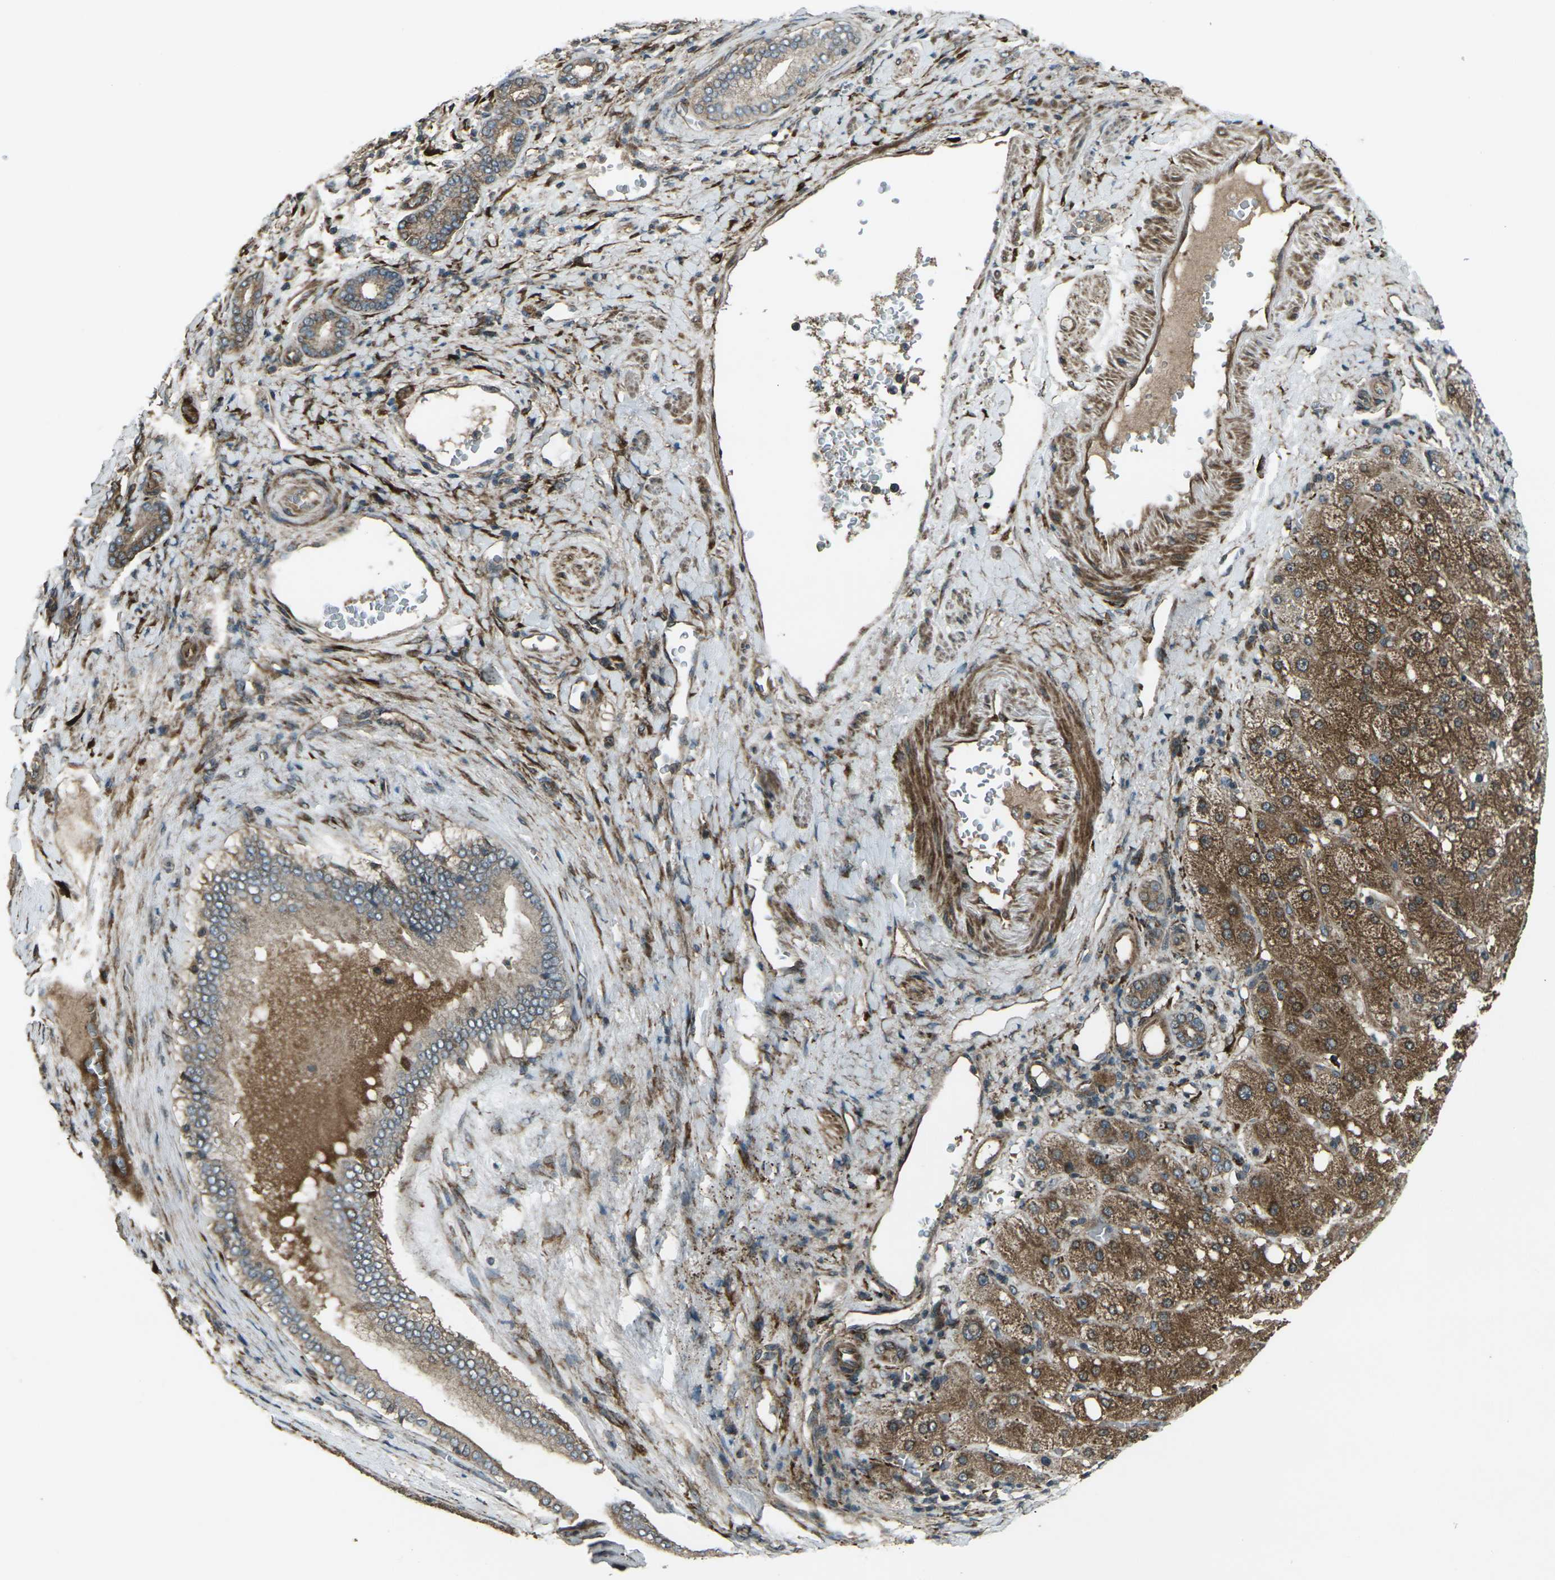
{"staining": {"intensity": "moderate", "quantity": ">75%", "location": "cytoplasmic/membranous"}, "tissue": "liver cancer", "cell_type": "Tumor cells", "image_type": "cancer", "snomed": [{"axis": "morphology", "description": "Carcinoma, Hepatocellular, NOS"}, {"axis": "topography", "description": "Liver"}], "caption": "Liver hepatocellular carcinoma was stained to show a protein in brown. There is medium levels of moderate cytoplasmic/membranous staining in approximately >75% of tumor cells.", "gene": "LSMEM1", "patient": {"sex": "male", "age": 80}}